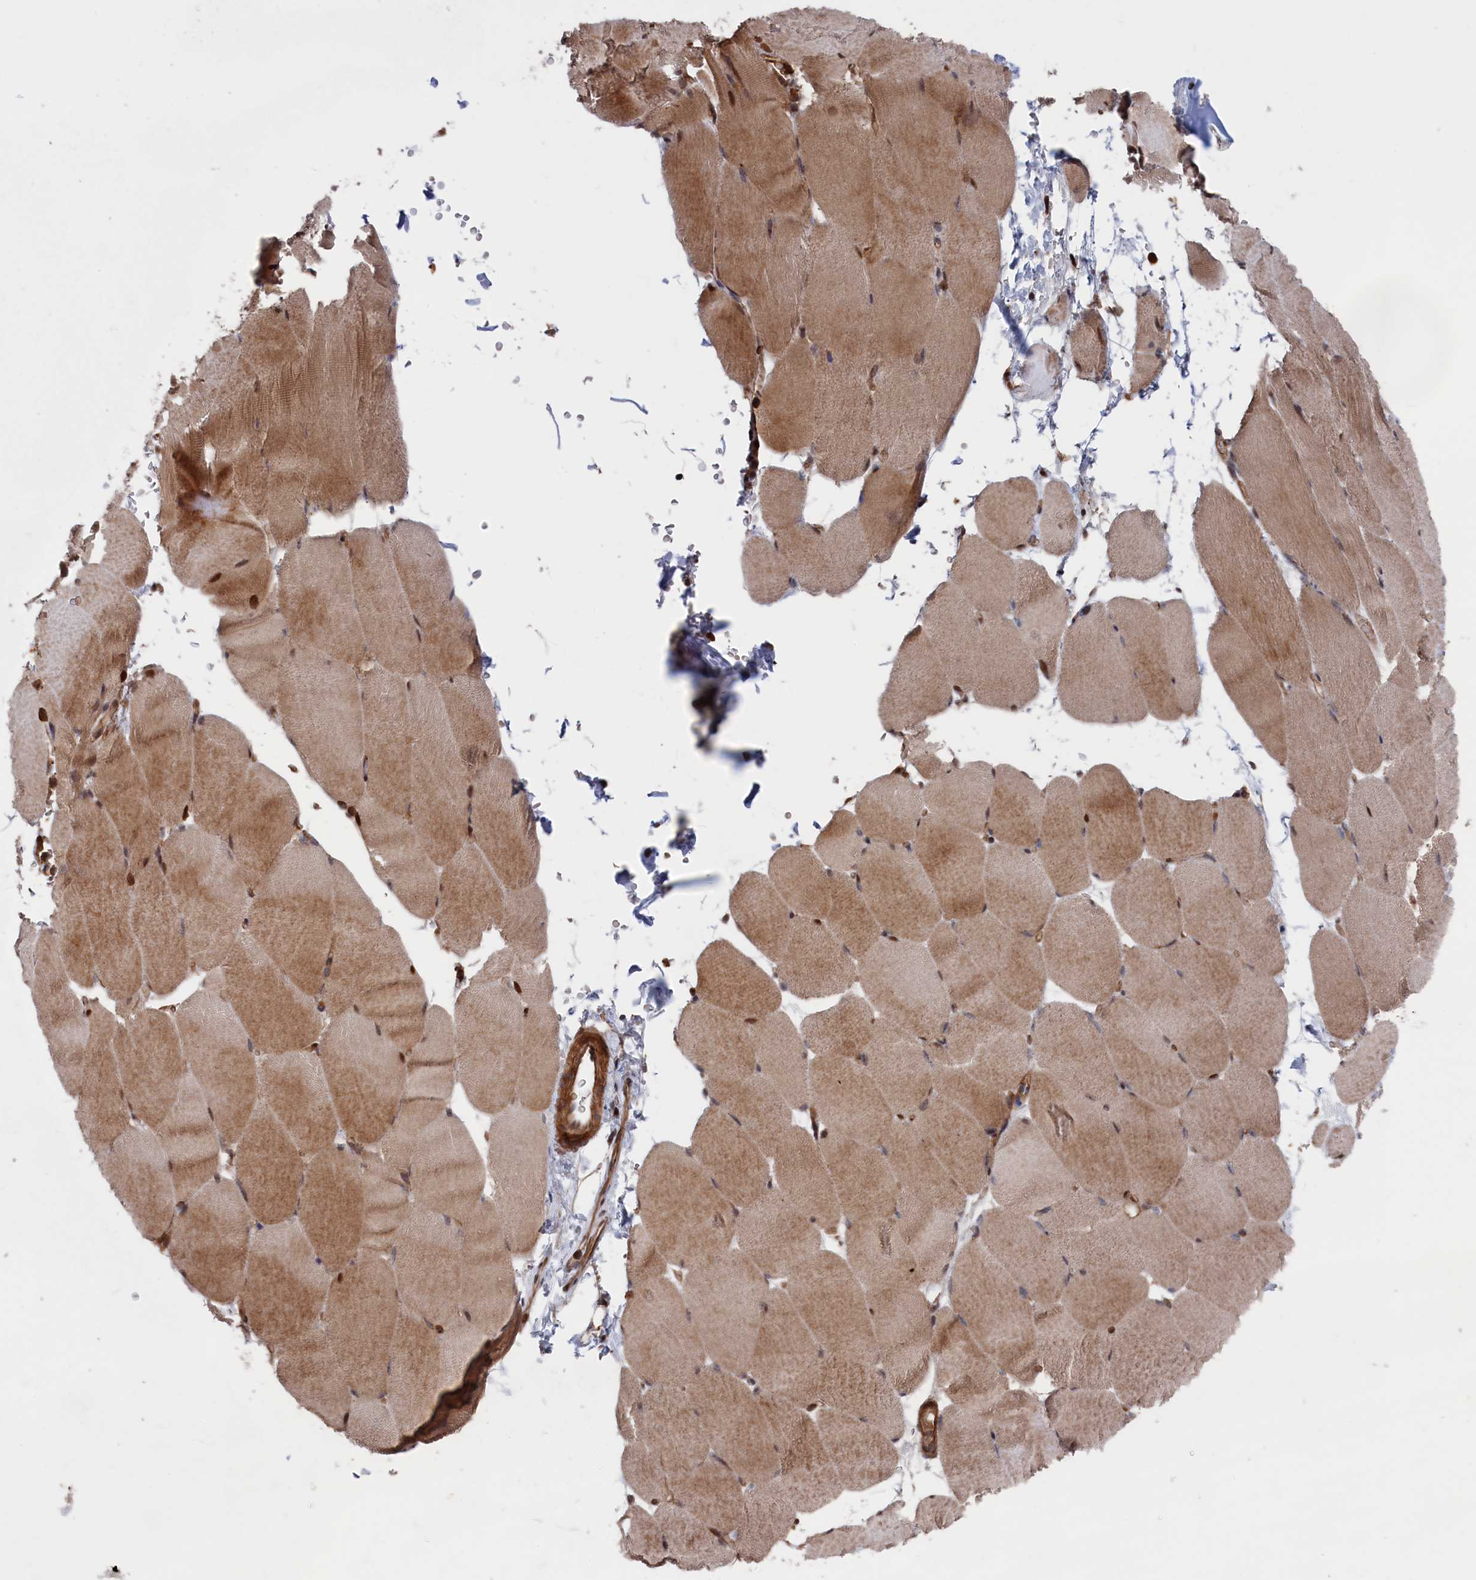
{"staining": {"intensity": "moderate", "quantity": "25%-75%", "location": "cytoplasmic/membranous,nuclear"}, "tissue": "skeletal muscle", "cell_type": "Myocytes", "image_type": "normal", "snomed": [{"axis": "morphology", "description": "Normal tissue, NOS"}, {"axis": "topography", "description": "Skeletal muscle"}, {"axis": "topography", "description": "Parathyroid gland"}], "caption": "Normal skeletal muscle was stained to show a protein in brown. There is medium levels of moderate cytoplasmic/membranous,nuclear staining in approximately 25%-75% of myocytes.", "gene": "PLA2G15", "patient": {"sex": "female", "age": 37}}